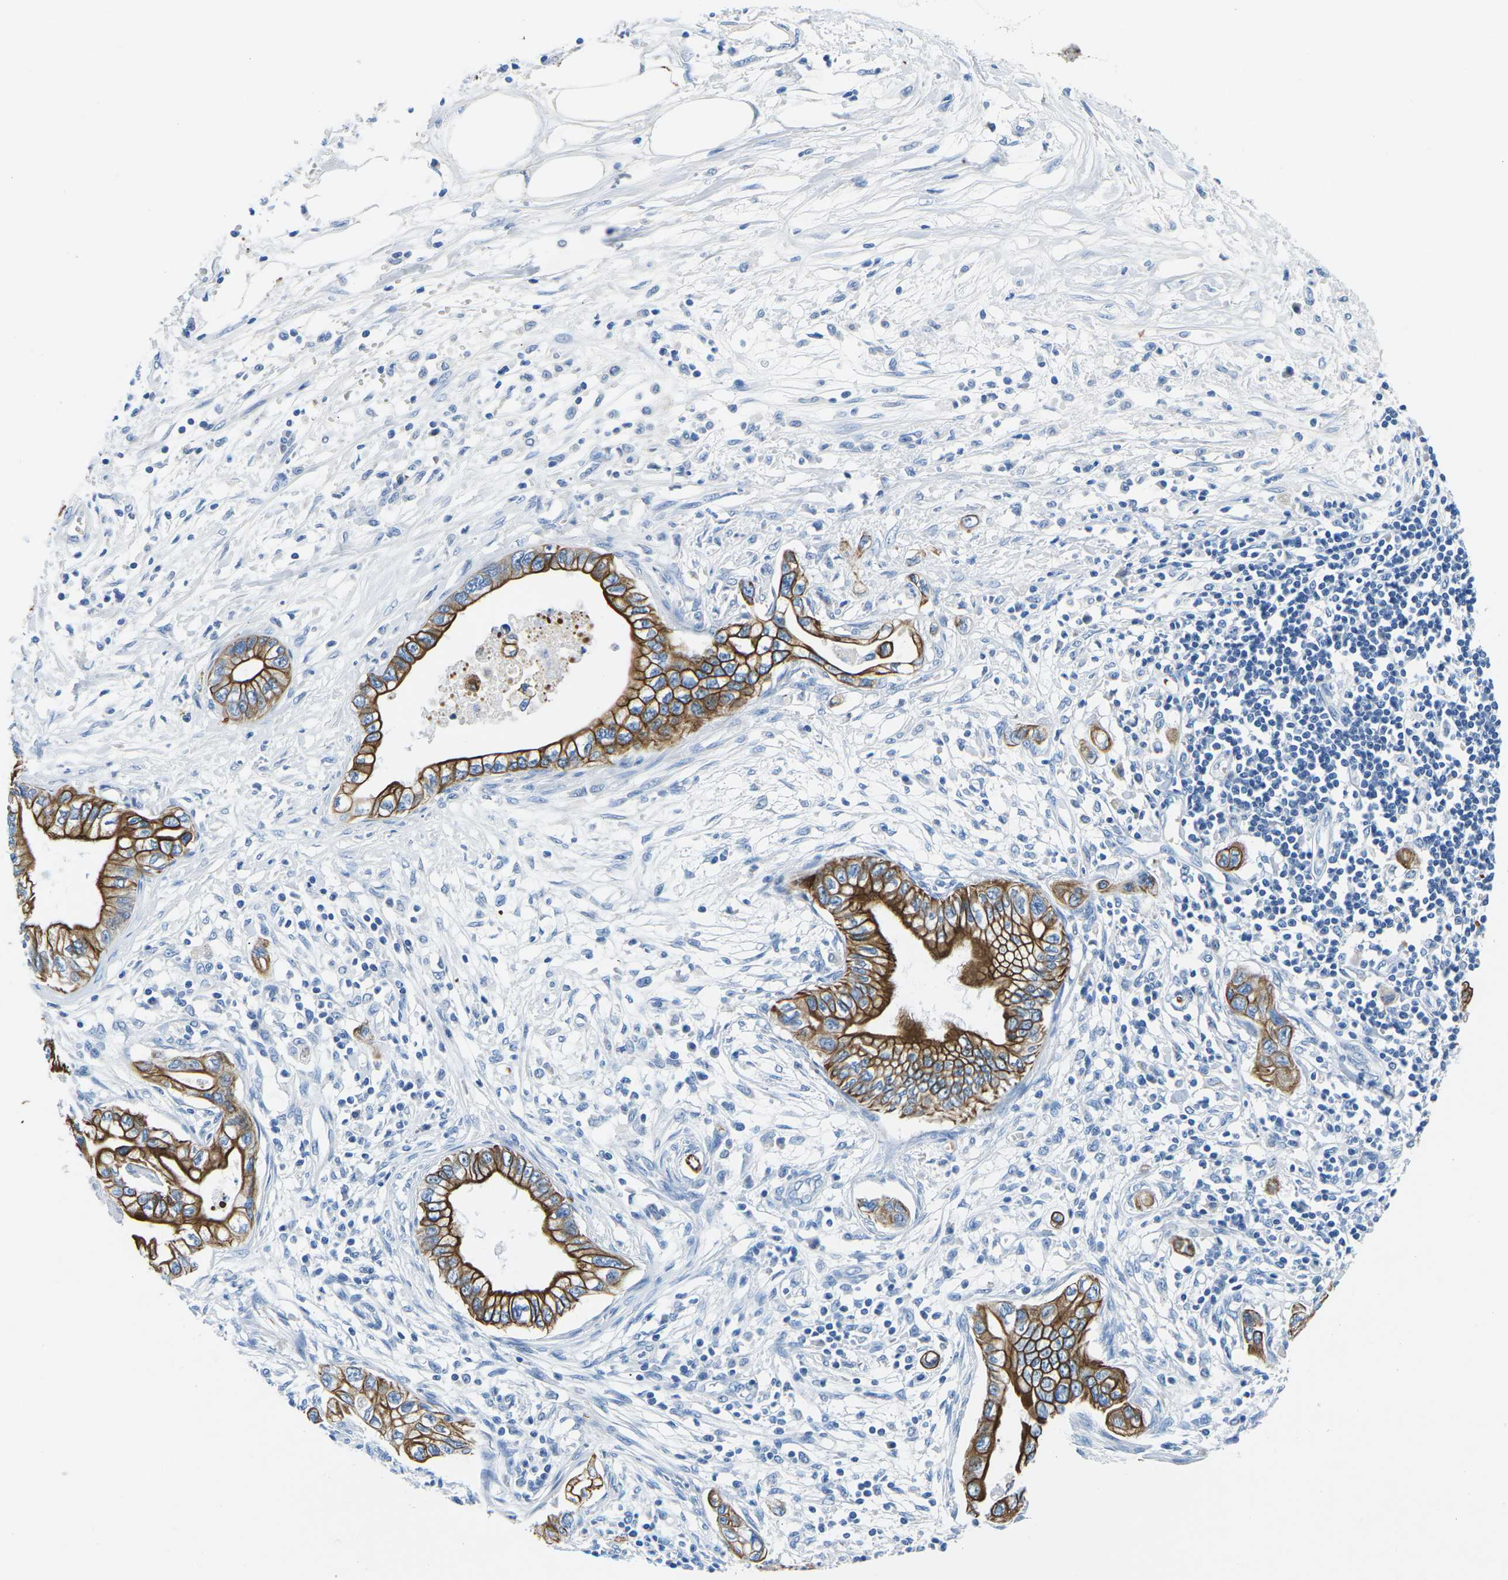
{"staining": {"intensity": "strong", "quantity": ">75%", "location": "cytoplasmic/membranous"}, "tissue": "pancreatic cancer", "cell_type": "Tumor cells", "image_type": "cancer", "snomed": [{"axis": "morphology", "description": "Adenocarcinoma, NOS"}, {"axis": "topography", "description": "Pancreas"}], "caption": "Immunohistochemistry micrograph of human pancreatic adenocarcinoma stained for a protein (brown), which reveals high levels of strong cytoplasmic/membranous staining in about >75% of tumor cells.", "gene": "TM6SF1", "patient": {"sex": "male", "age": 56}}